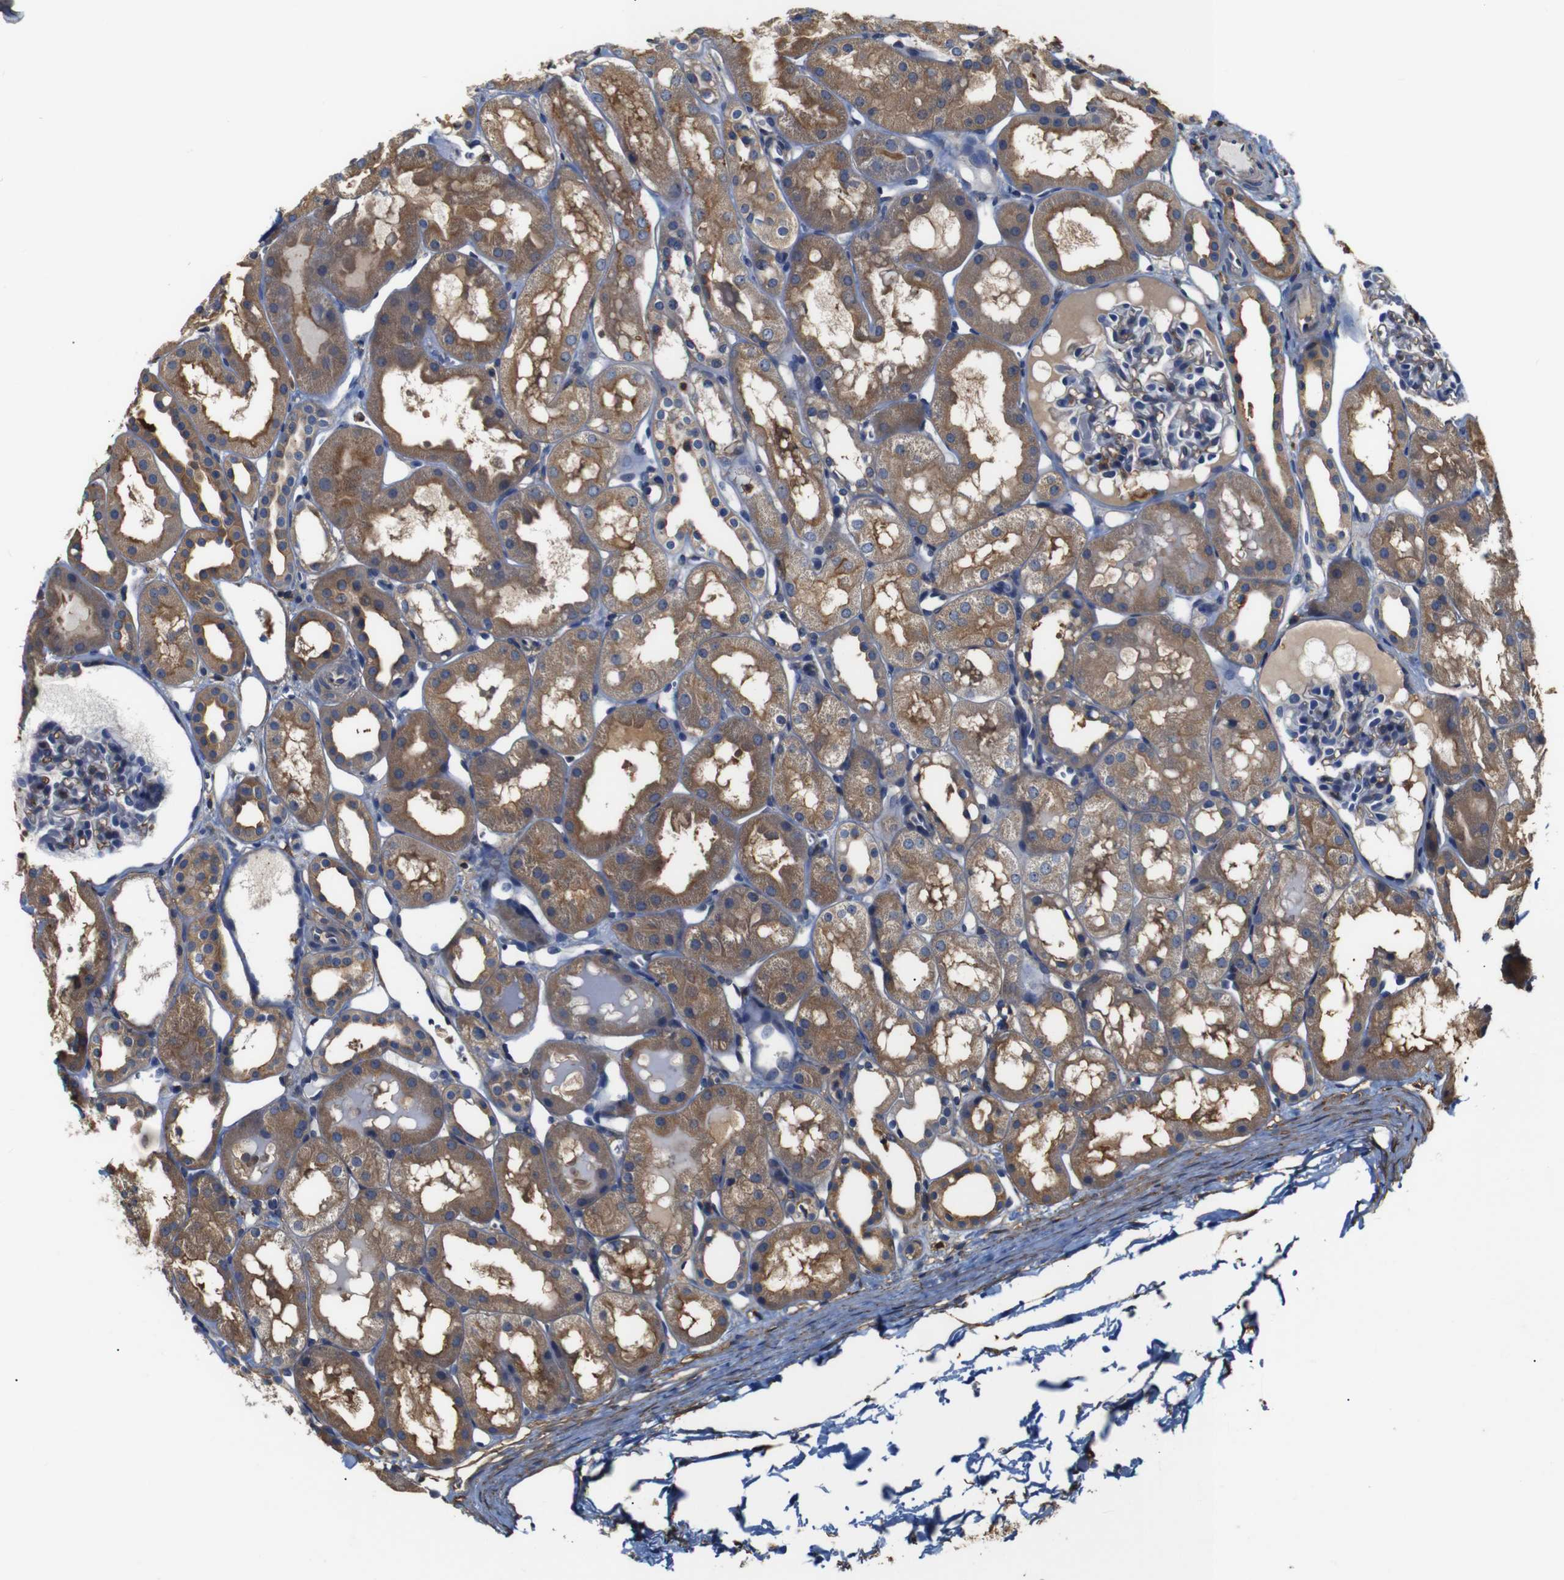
{"staining": {"intensity": "moderate", "quantity": "25%-75%", "location": "cytoplasmic/membranous"}, "tissue": "kidney", "cell_type": "Cells in glomeruli", "image_type": "normal", "snomed": [{"axis": "morphology", "description": "Normal tissue, NOS"}, {"axis": "topography", "description": "Kidney"}, {"axis": "topography", "description": "Urinary bladder"}], "caption": "This is a micrograph of IHC staining of unremarkable kidney, which shows moderate positivity in the cytoplasmic/membranous of cells in glomeruli.", "gene": "PI4KA", "patient": {"sex": "male", "age": 16}}